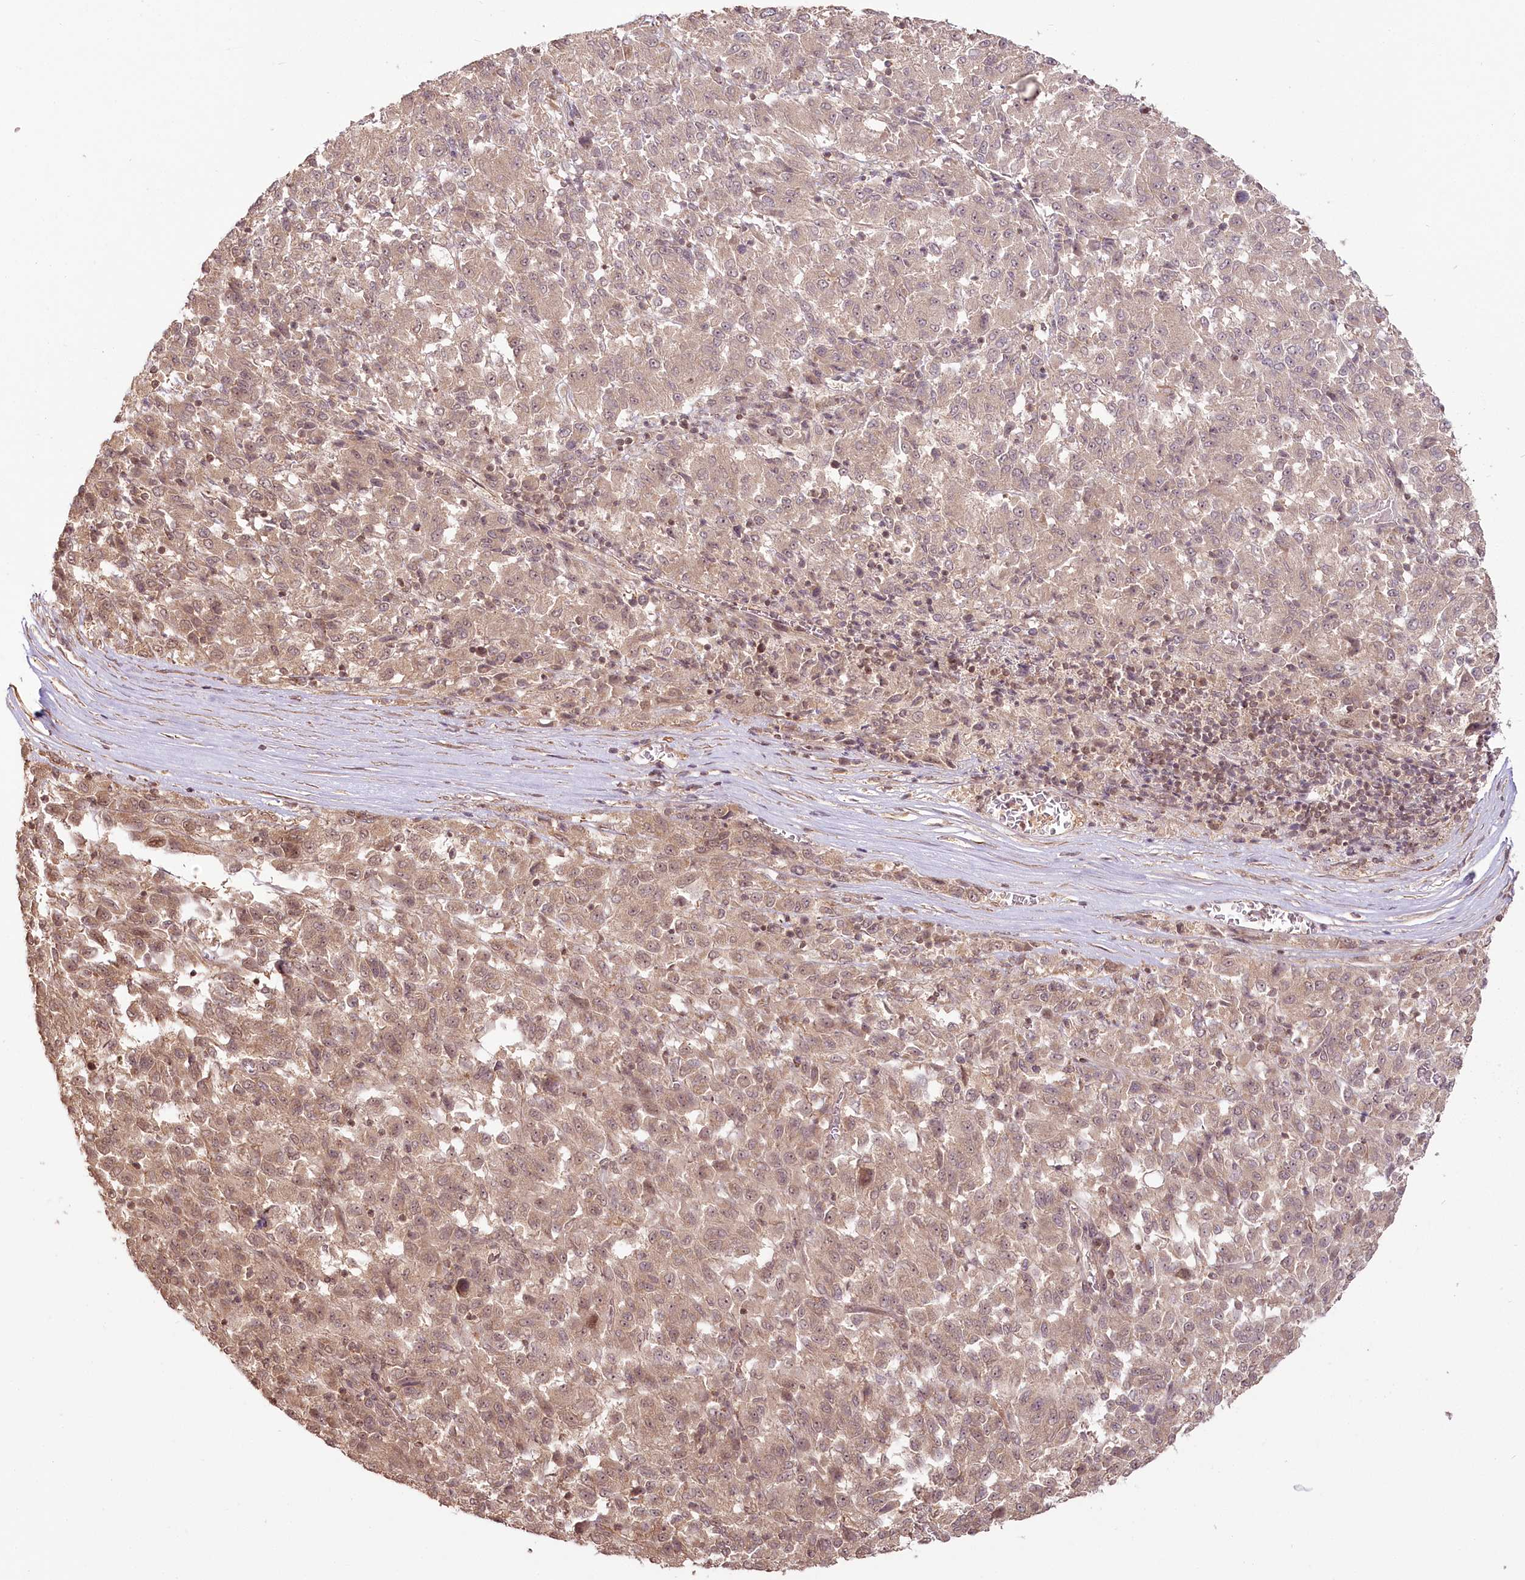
{"staining": {"intensity": "moderate", "quantity": ">75%", "location": "cytoplasmic/membranous,nuclear"}, "tissue": "melanoma", "cell_type": "Tumor cells", "image_type": "cancer", "snomed": [{"axis": "morphology", "description": "Malignant melanoma, Metastatic site"}, {"axis": "topography", "description": "Lung"}], "caption": "An immunohistochemistry (IHC) histopathology image of tumor tissue is shown. Protein staining in brown shows moderate cytoplasmic/membranous and nuclear positivity in melanoma within tumor cells.", "gene": "R3HDM2", "patient": {"sex": "male", "age": 64}}